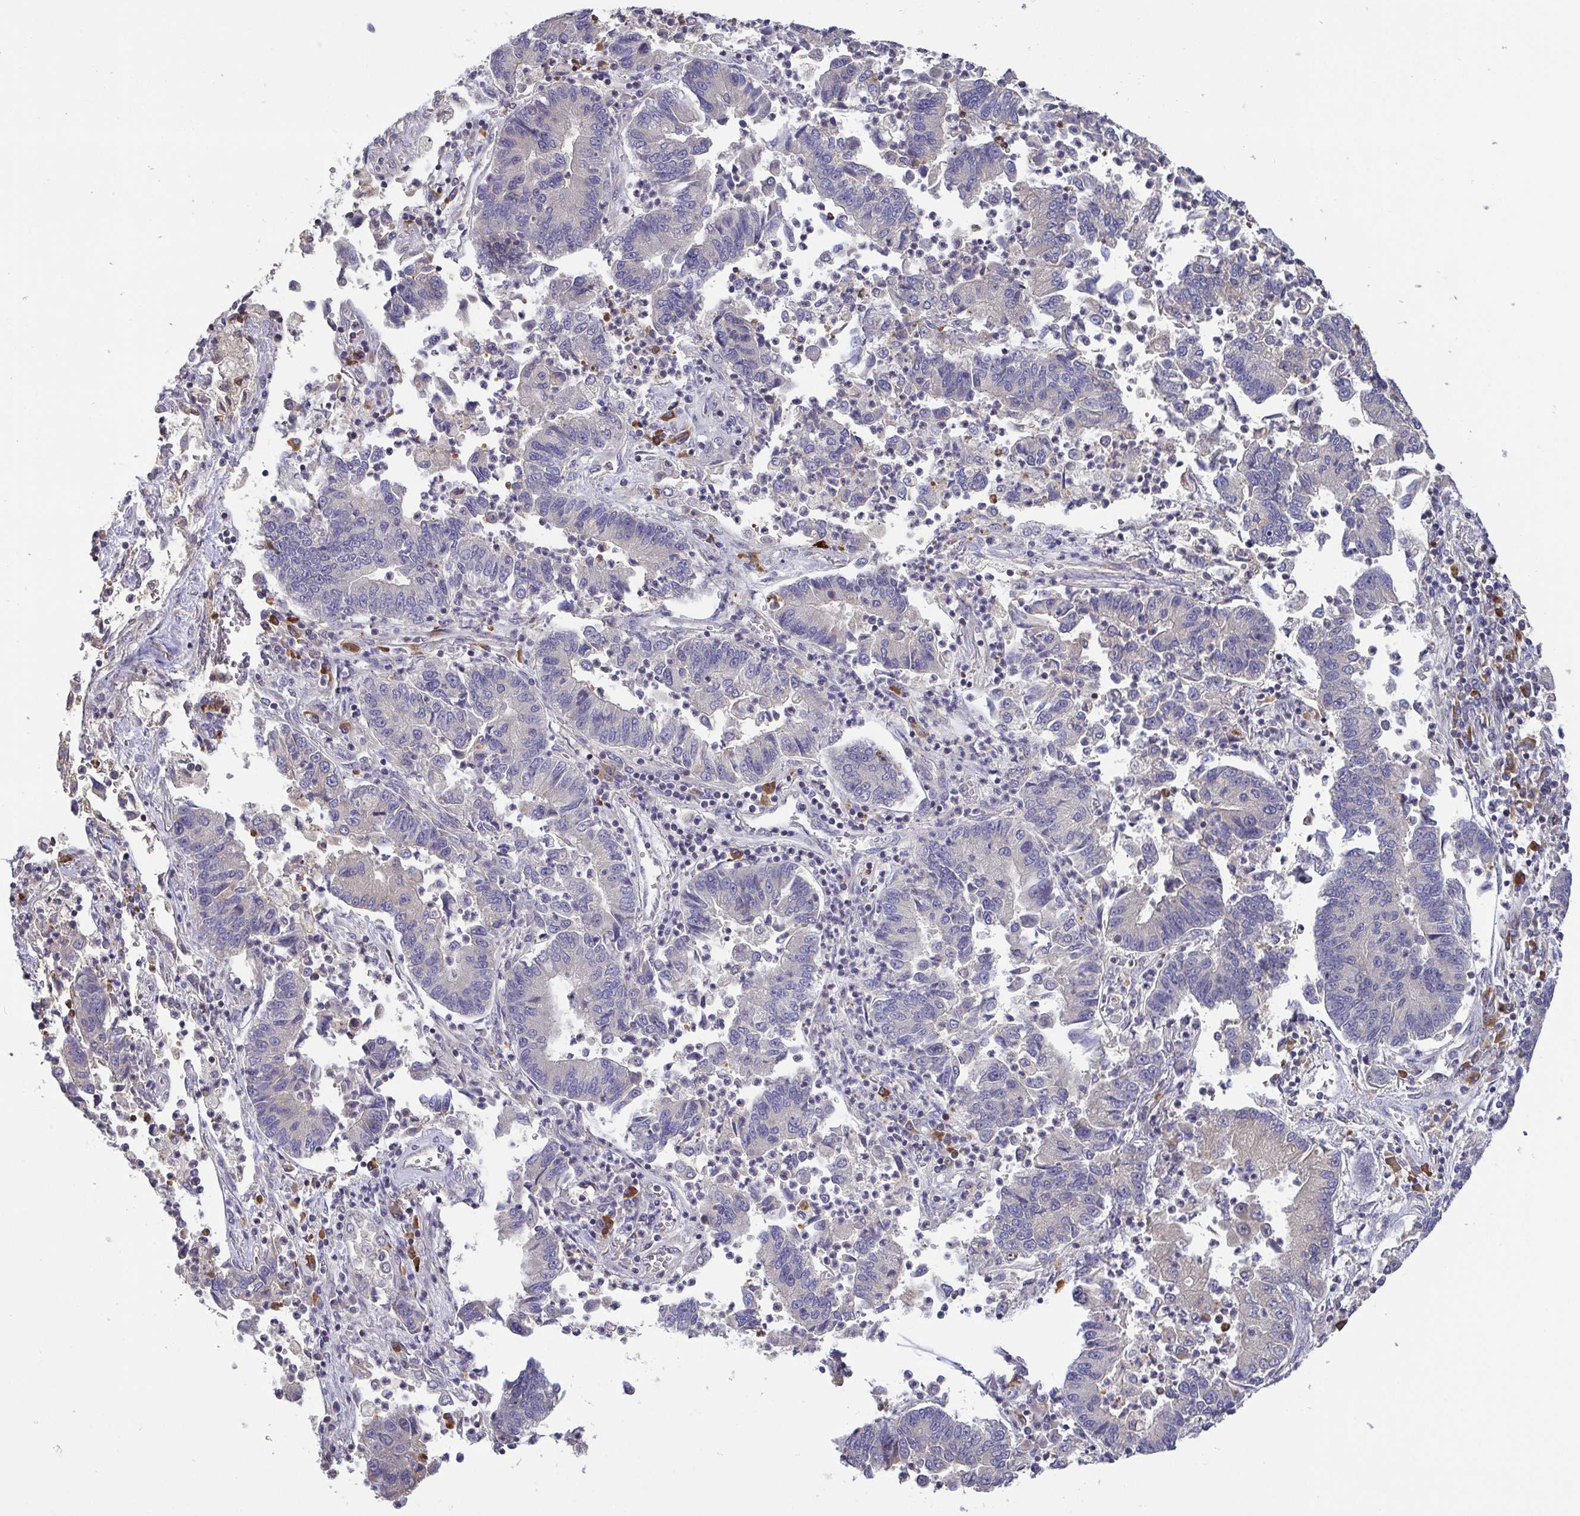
{"staining": {"intensity": "negative", "quantity": "none", "location": "none"}, "tissue": "lung cancer", "cell_type": "Tumor cells", "image_type": "cancer", "snomed": [{"axis": "morphology", "description": "Adenocarcinoma, NOS"}, {"axis": "topography", "description": "Lung"}], "caption": "Human lung adenocarcinoma stained for a protein using immunohistochemistry (IHC) demonstrates no positivity in tumor cells.", "gene": "OSBPL7", "patient": {"sex": "female", "age": 57}}